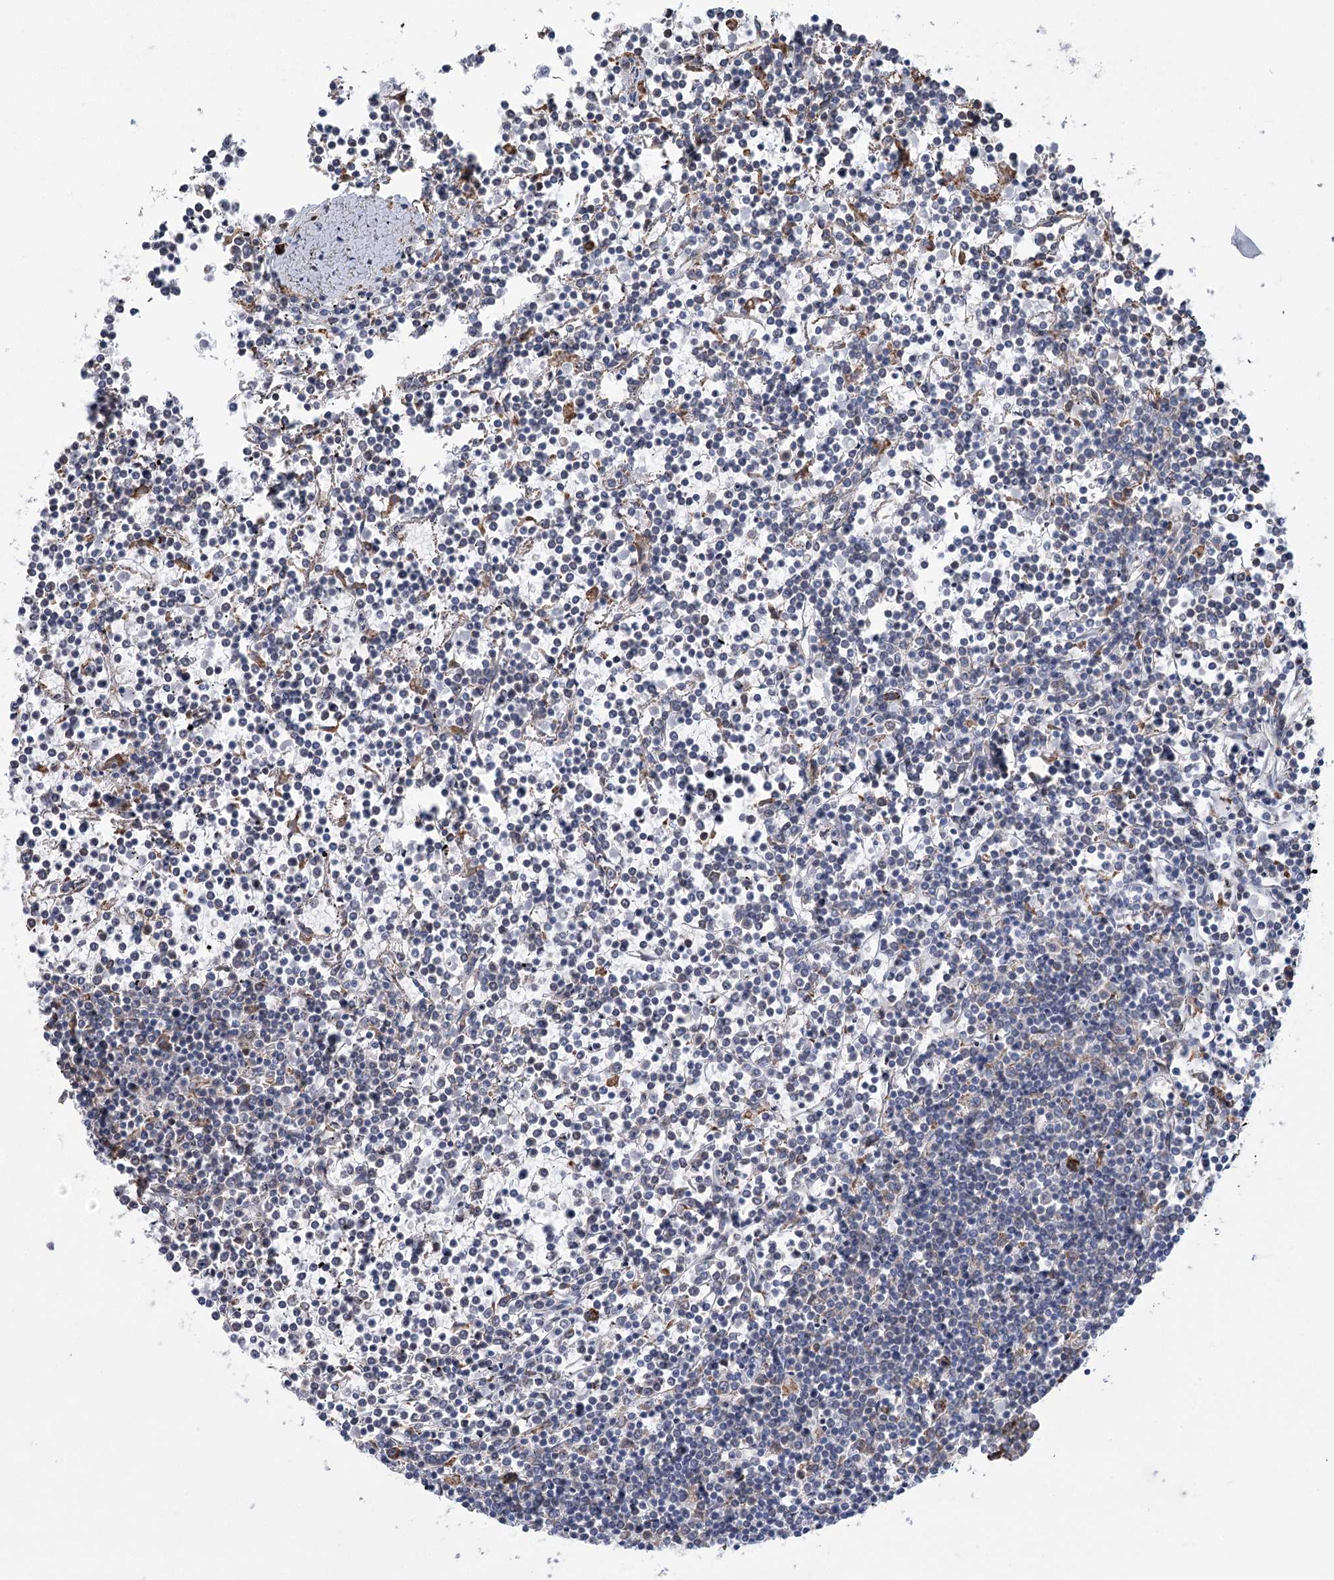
{"staining": {"intensity": "negative", "quantity": "none", "location": "none"}, "tissue": "lymphoma", "cell_type": "Tumor cells", "image_type": "cancer", "snomed": [{"axis": "morphology", "description": "Malignant lymphoma, non-Hodgkin's type, Low grade"}, {"axis": "topography", "description": "Spleen"}], "caption": "The micrograph shows no staining of tumor cells in malignant lymphoma, non-Hodgkin's type (low-grade).", "gene": "METTL24", "patient": {"sex": "female", "age": 19}}